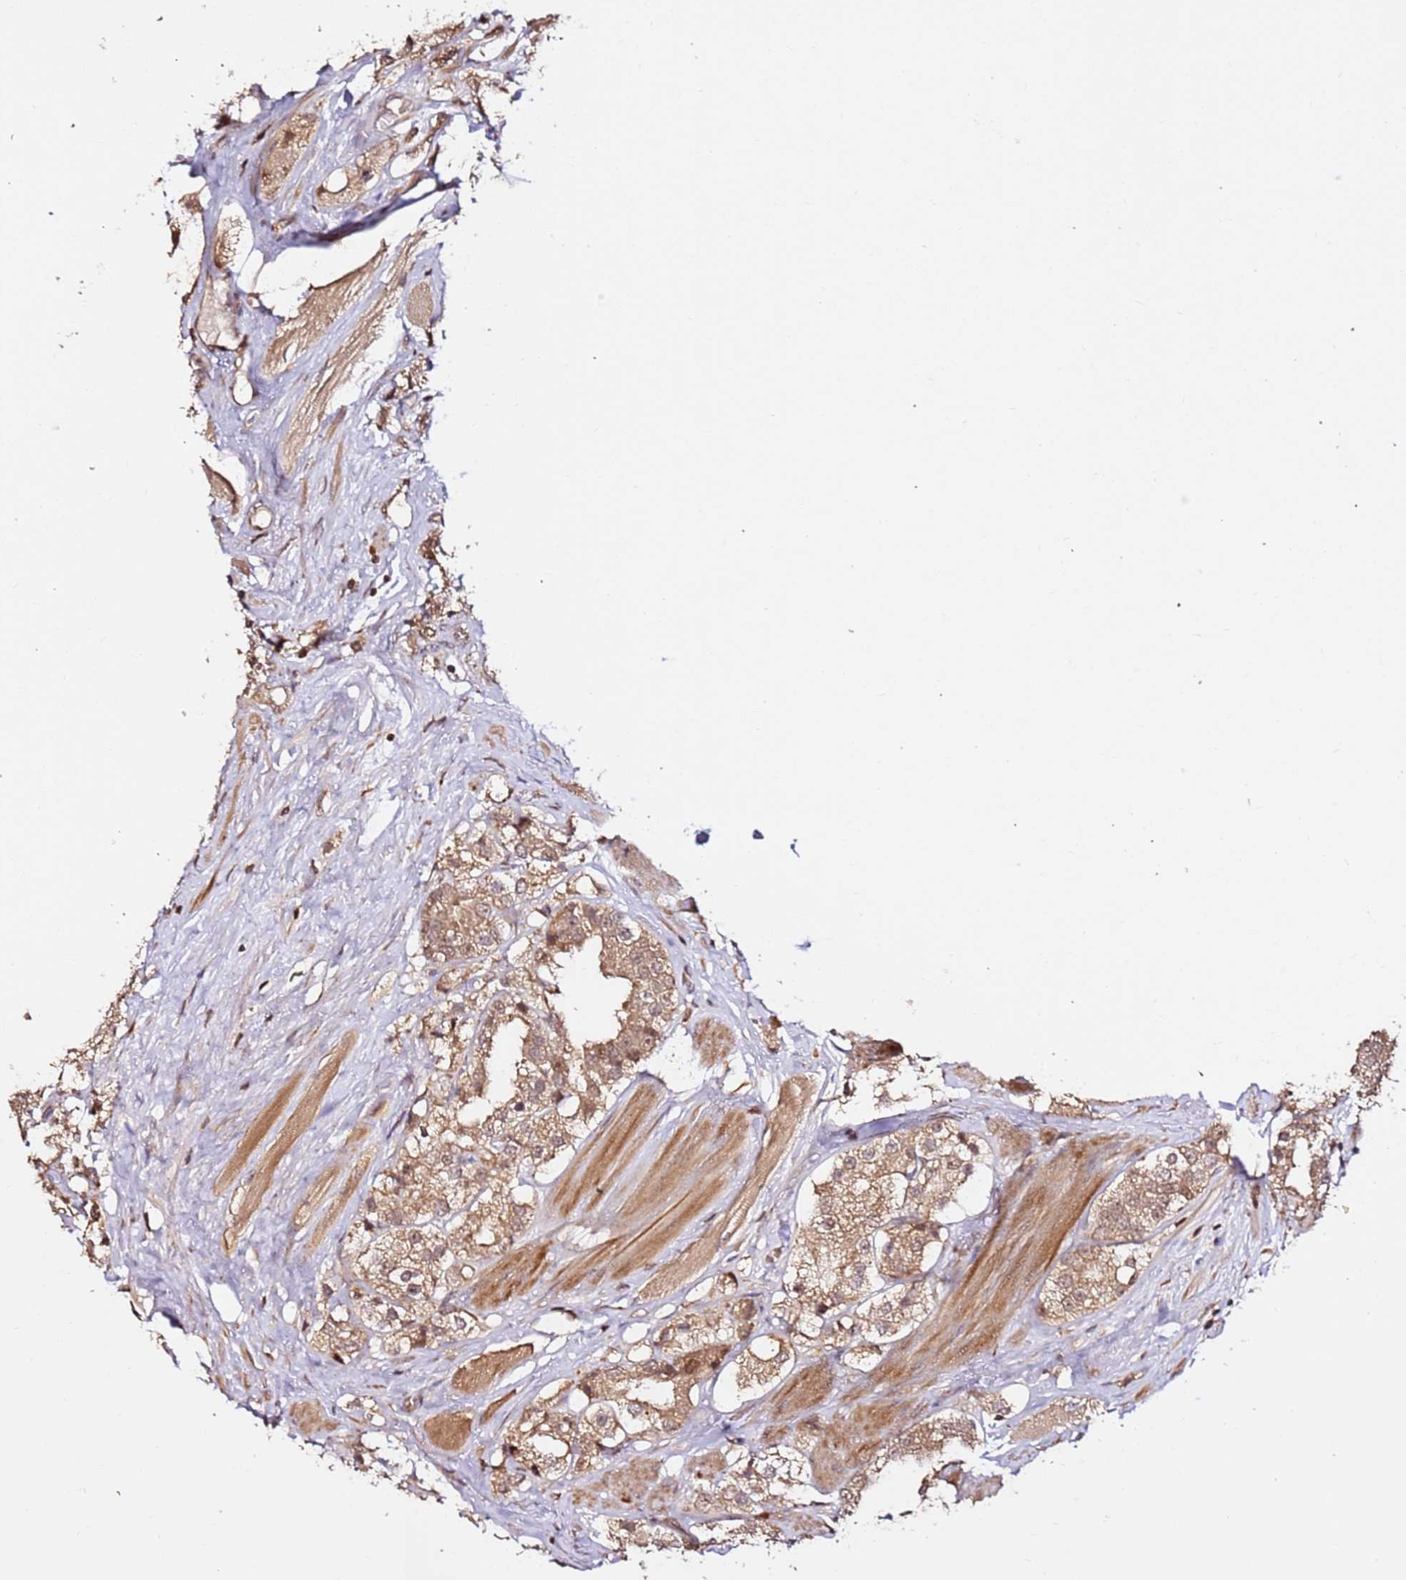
{"staining": {"intensity": "weak", "quantity": ">75%", "location": "cytoplasmic/membranous,nuclear"}, "tissue": "prostate cancer", "cell_type": "Tumor cells", "image_type": "cancer", "snomed": [{"axis": "morphology", "description": "Adenocarcinoma, NOS"}, {"axis": "topography", "description": "Prostate"}], "caption": "Prostate adenocarcinoma stained with DAB immunohistochemistry shows low levels of weak cytoplasmic/membranous and nuclear staining in approximately >75% of tumor cells.", "gene": "OR5V1", "patient": {"sex": "male", "age": 79}}